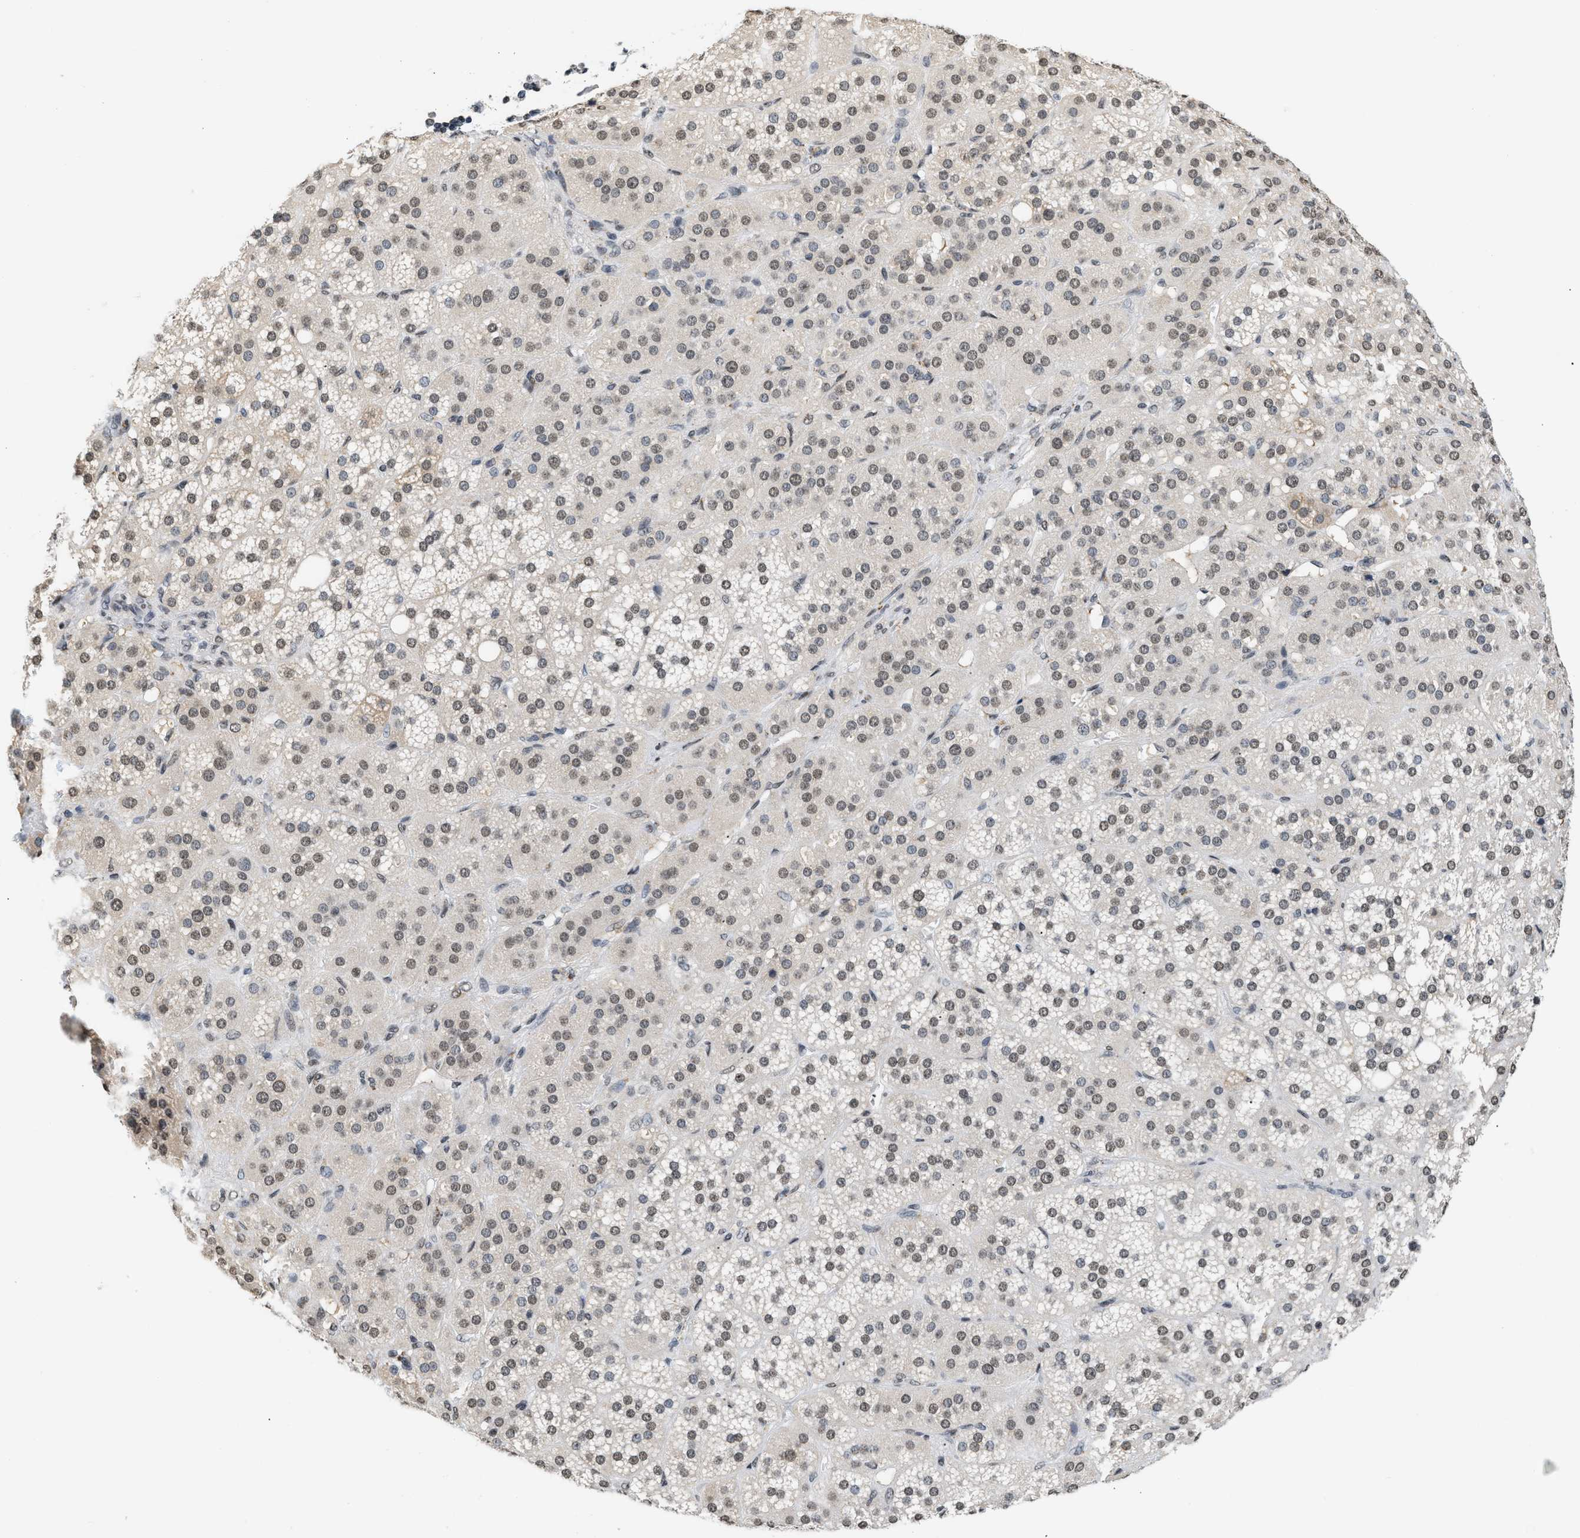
{"staining": {"intensity": "weak", "quantity": ">75%", "location": "cytoplasmic/membranous,nuclear"}, "tissue": "adrenal gland", "cell_type": "Glandular cells", "image_type": "normal", "snomed": [{"axis": "morphology", "description": "Normal tissue, NOS"}, {"axis": "topography", "description": "Adrenal gland"}], "caption": "Immunohistochemistry photomicrograph of normal adrenal gland: adrenal gland stained using IHC displays low levels of weak protein expression localized specifically in the cytoplasmic/membranous,nuclear of glandular cells, appearing as a cytoplasmic/membranous,nuclear brown color.", "gene": "RAF1", "patient": {"sex": "female", "age": 59}}